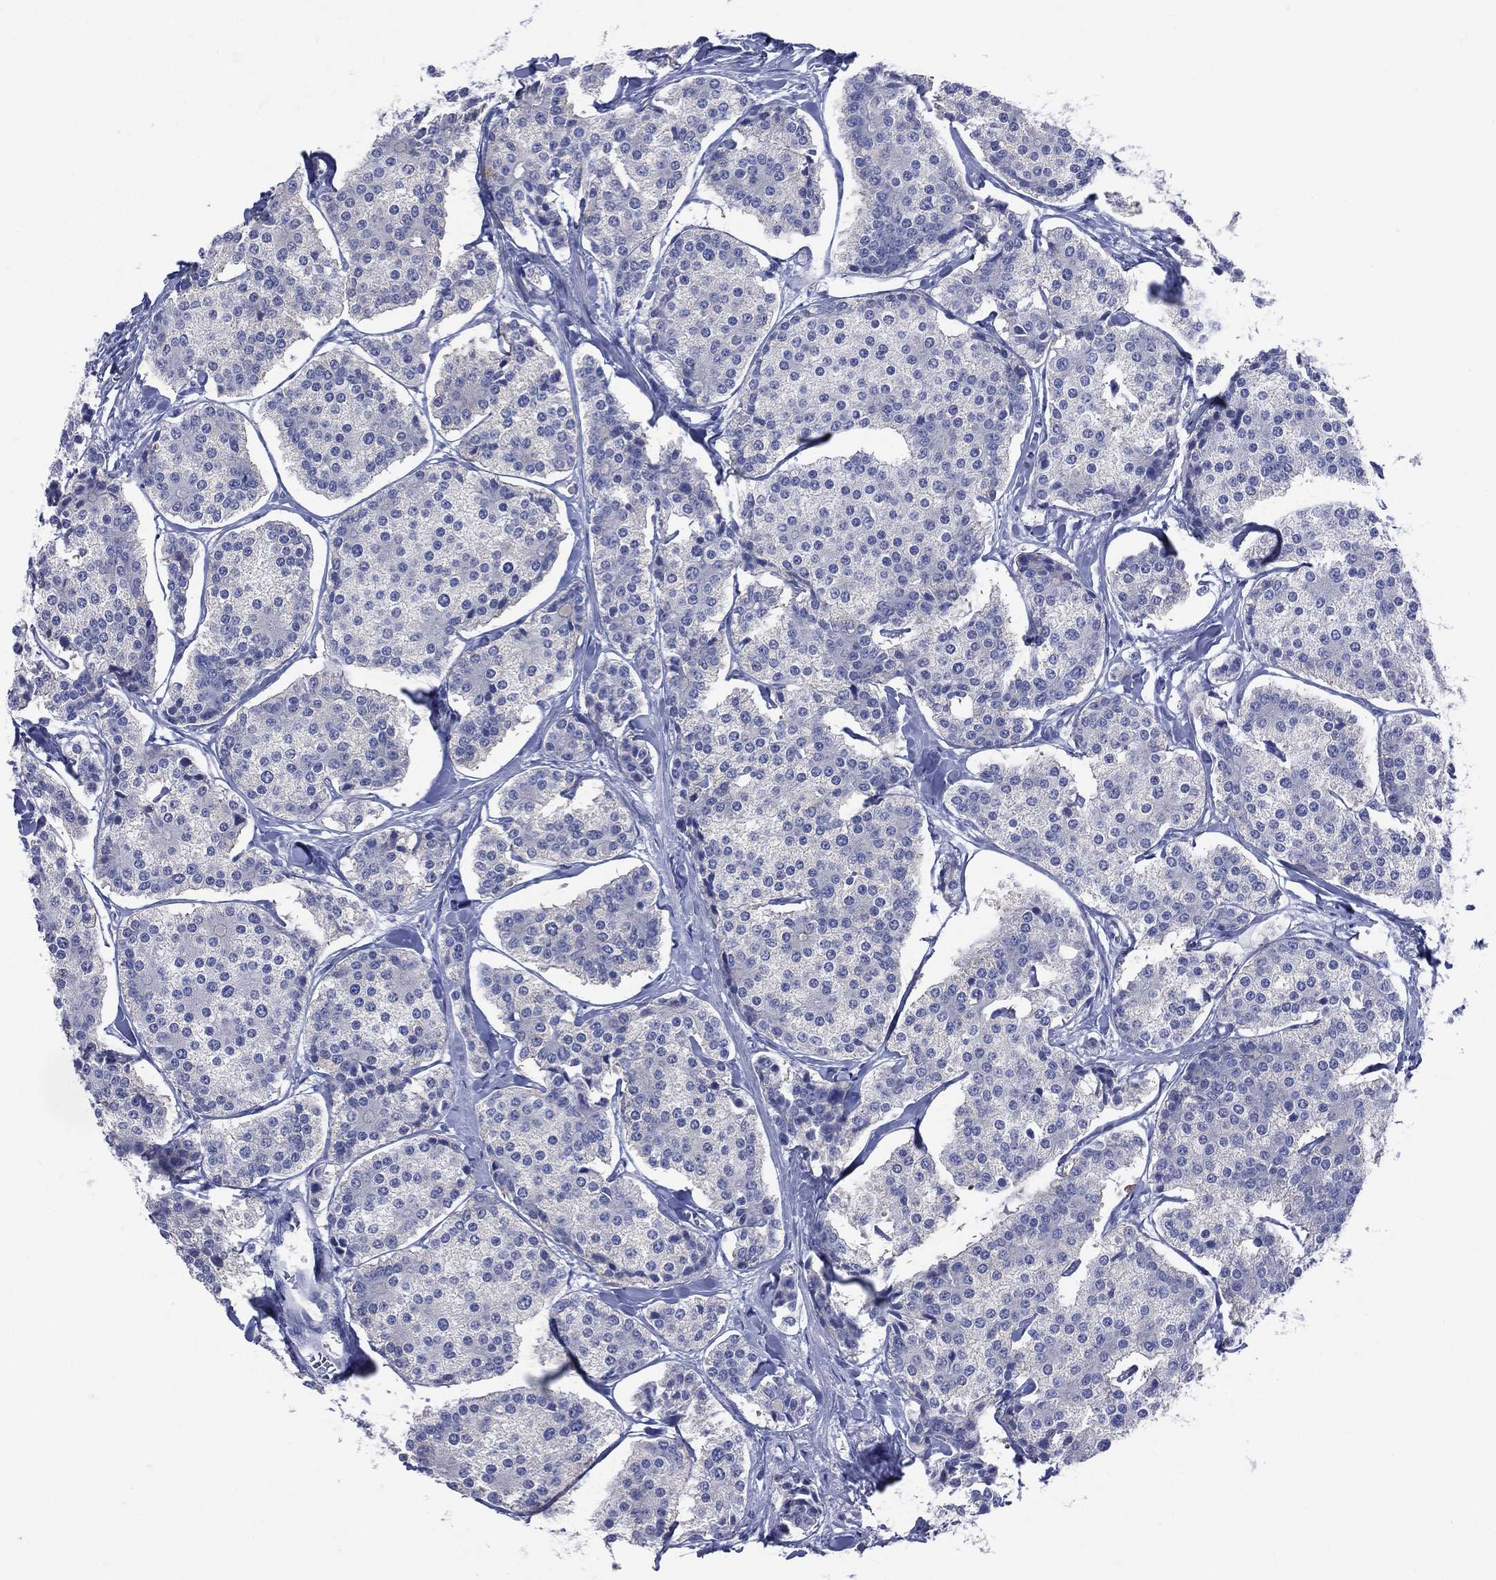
{"staining": {"intensity": "negative", "quantity": "none", "location": "none"}, "tissue": "carcinoid", "cell_type": "Tumor cells", "image_type": "cancer", "snomed": [{"axis": "morphology", "description": "Carcinoid, malignant, NOS"}, {"axis": "topography", "description": "Small intestine"}], "caption": "Immunohistochemistry histopathology image of carcinoid stained for a protein (brown), which shows no positivity in tumor cells.", "gene": "SYP", "patient": {"sex": "female", "age": 65}}